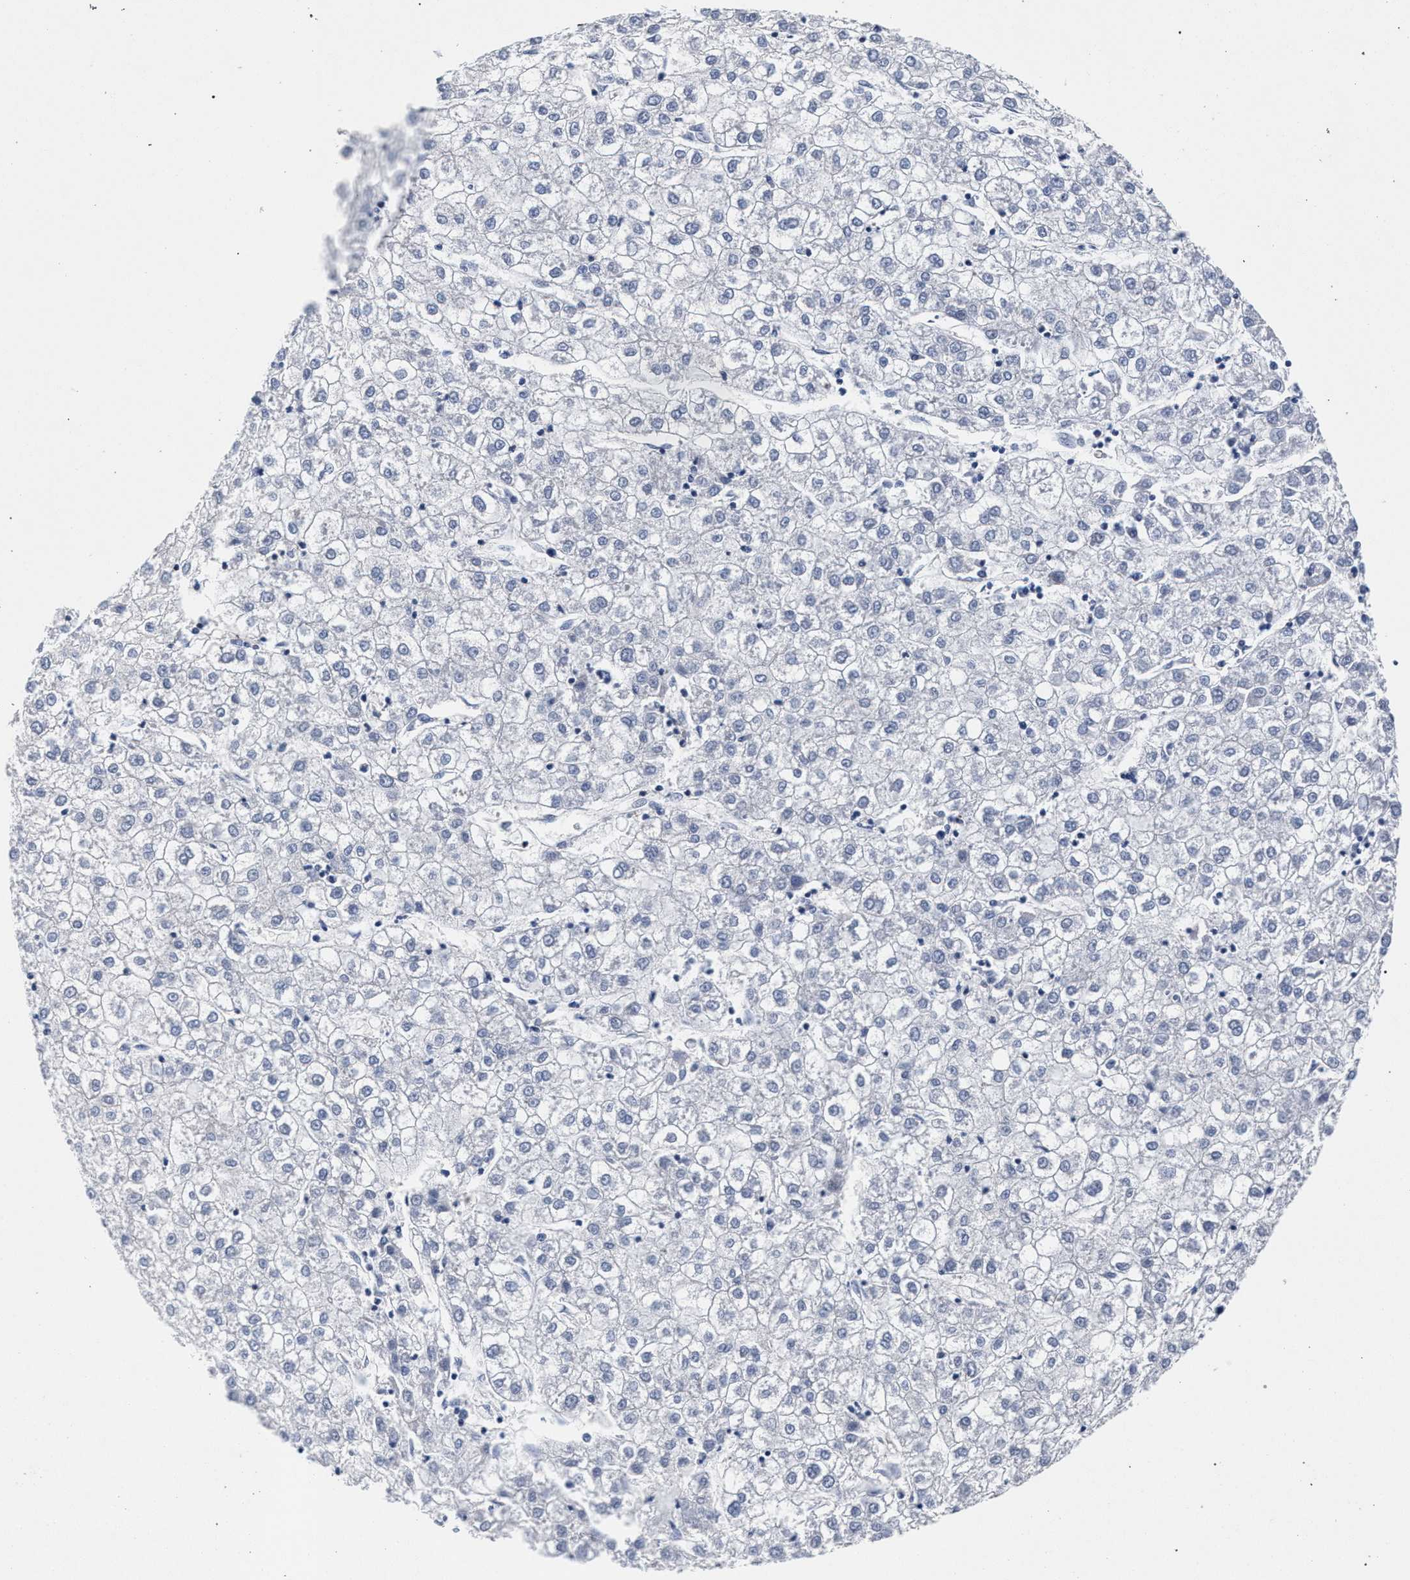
{"staining": {"intensity": "negative", "quantity": "none", "location": "none"}, "tissue": "liver cancer", "cell_type": "Tumor cells", "image_type": "cancer", "snomed": [{"axis": "morphology", "description": "Carcinoma, Hepatocellular, NOS"}, {"axis": "topography", "description": "Liver"}], "caption": "Immunohistochemical staining of human liver cancer shows no significant positivity in tumor cells. (DAB immunohistochemistry with hematoxylin counter stain).", "gene": "LASP1", "patient": {"sex": "male", "age": 72}}